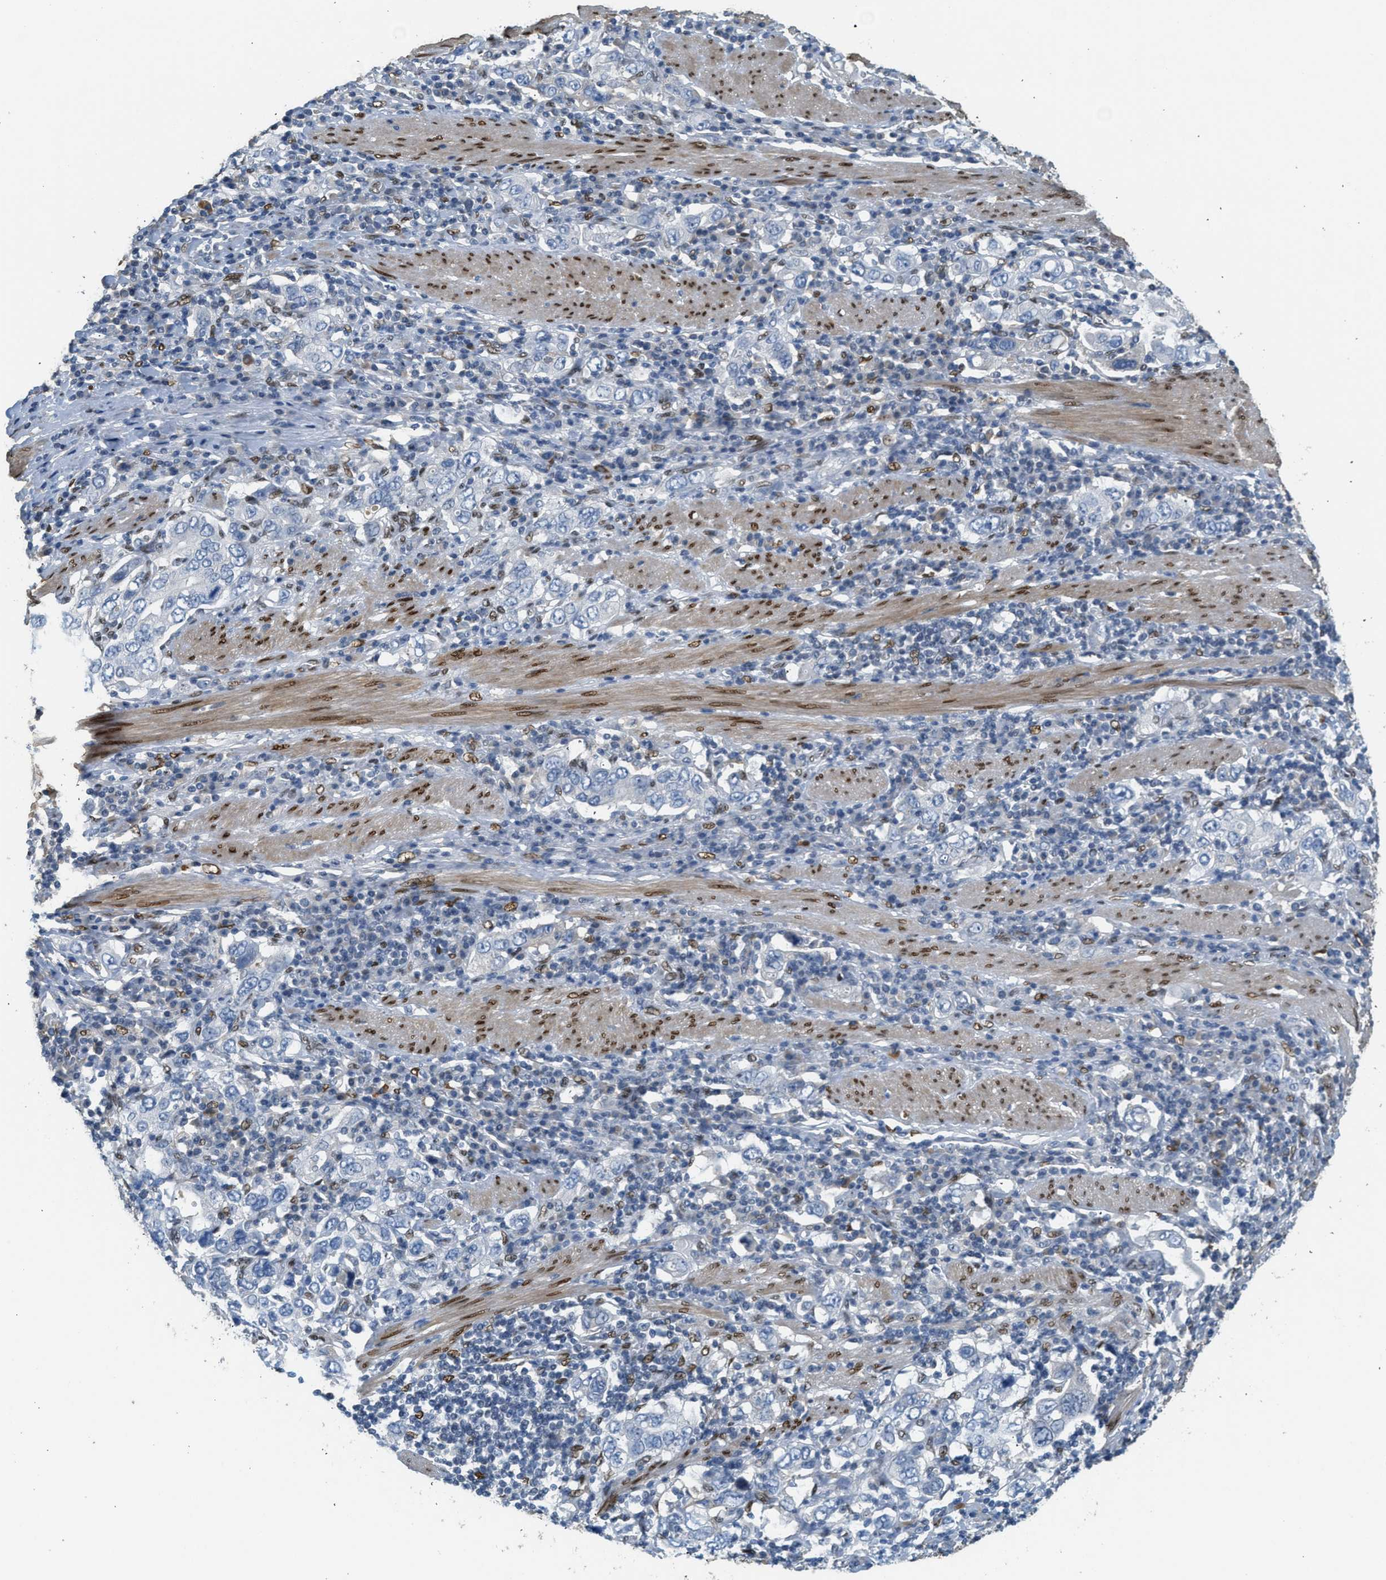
{"staining": {"intensity": "negative", "quantity": "none", "location": "none"}, "tissue": "stomach cancer", "cell_type": "Tumor cells", "image_type": "cancer", "snomed": [{"axis": "morphology", "description": "Adenocarcinoma, NOS"}, {"axis": "topography", "description": "Stomach, upper"}], "caption": "Immunohistochemistry micrograph of neoplastic tissue: human stomach adenocarcinoma stained with DAB exhibits no significant protein staining in tumor cells.", "gene": "ZBTB20", "patient": {"sex": "male", "age": 62}}